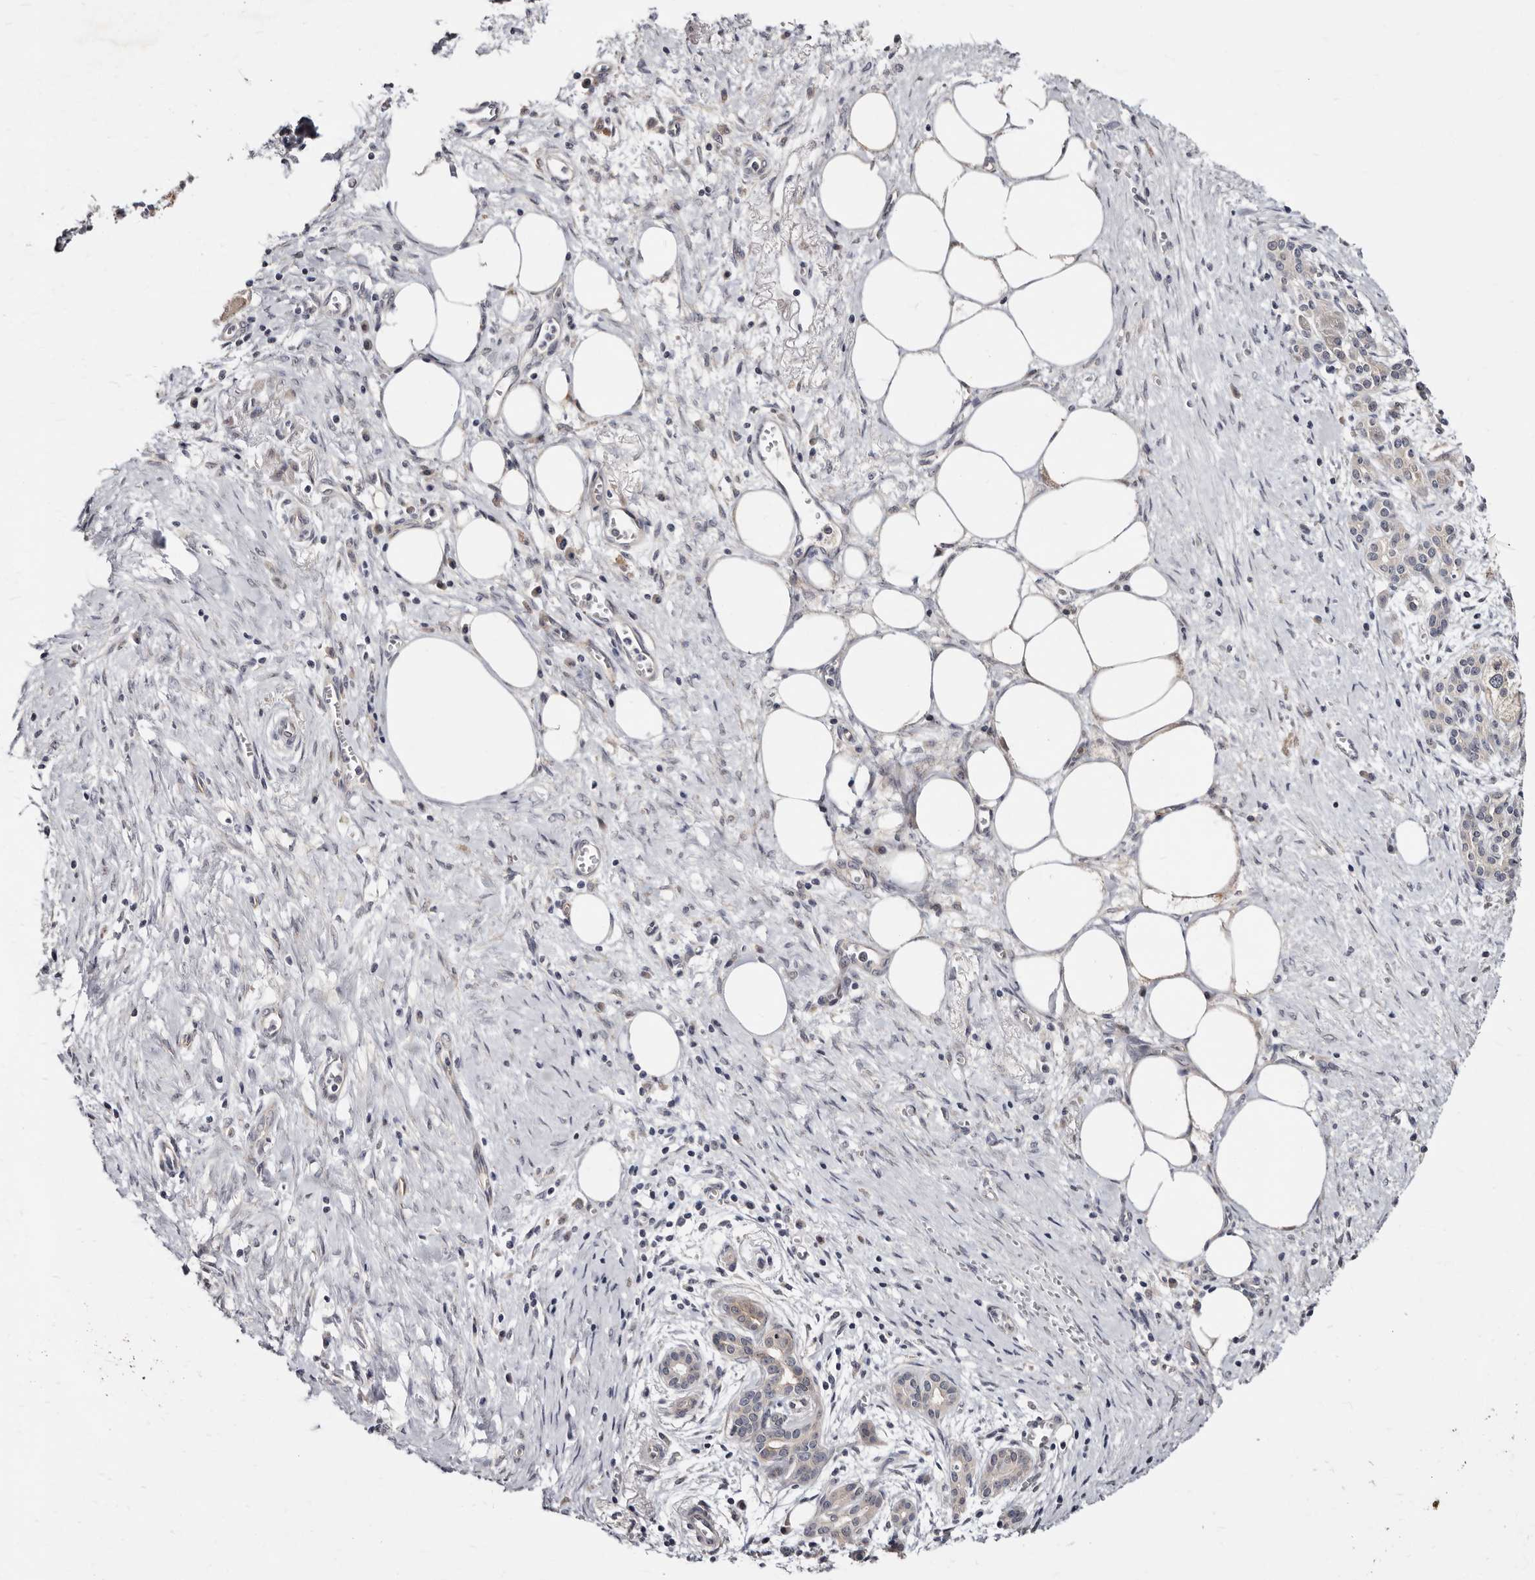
{"staining": {"intensity": "weak", "quantity": "<25%", "location": "cytoplasmic/membranous"}, "tissue": "pancreatic cancer", "cell_type": "Tumor cells", "image_type": "cancer", "snomed": [{"axis": "morphology", "description": "Adenocarcinoma, NOS"}, {"axis": "topography", "description": "Pancreas"}], "caption": "There is no significant staining in tumor cells of pancreatic cancer (adenocarcinoma).", "gene": "KLHL4", "patient": {"sex": "female", "age": 70}}